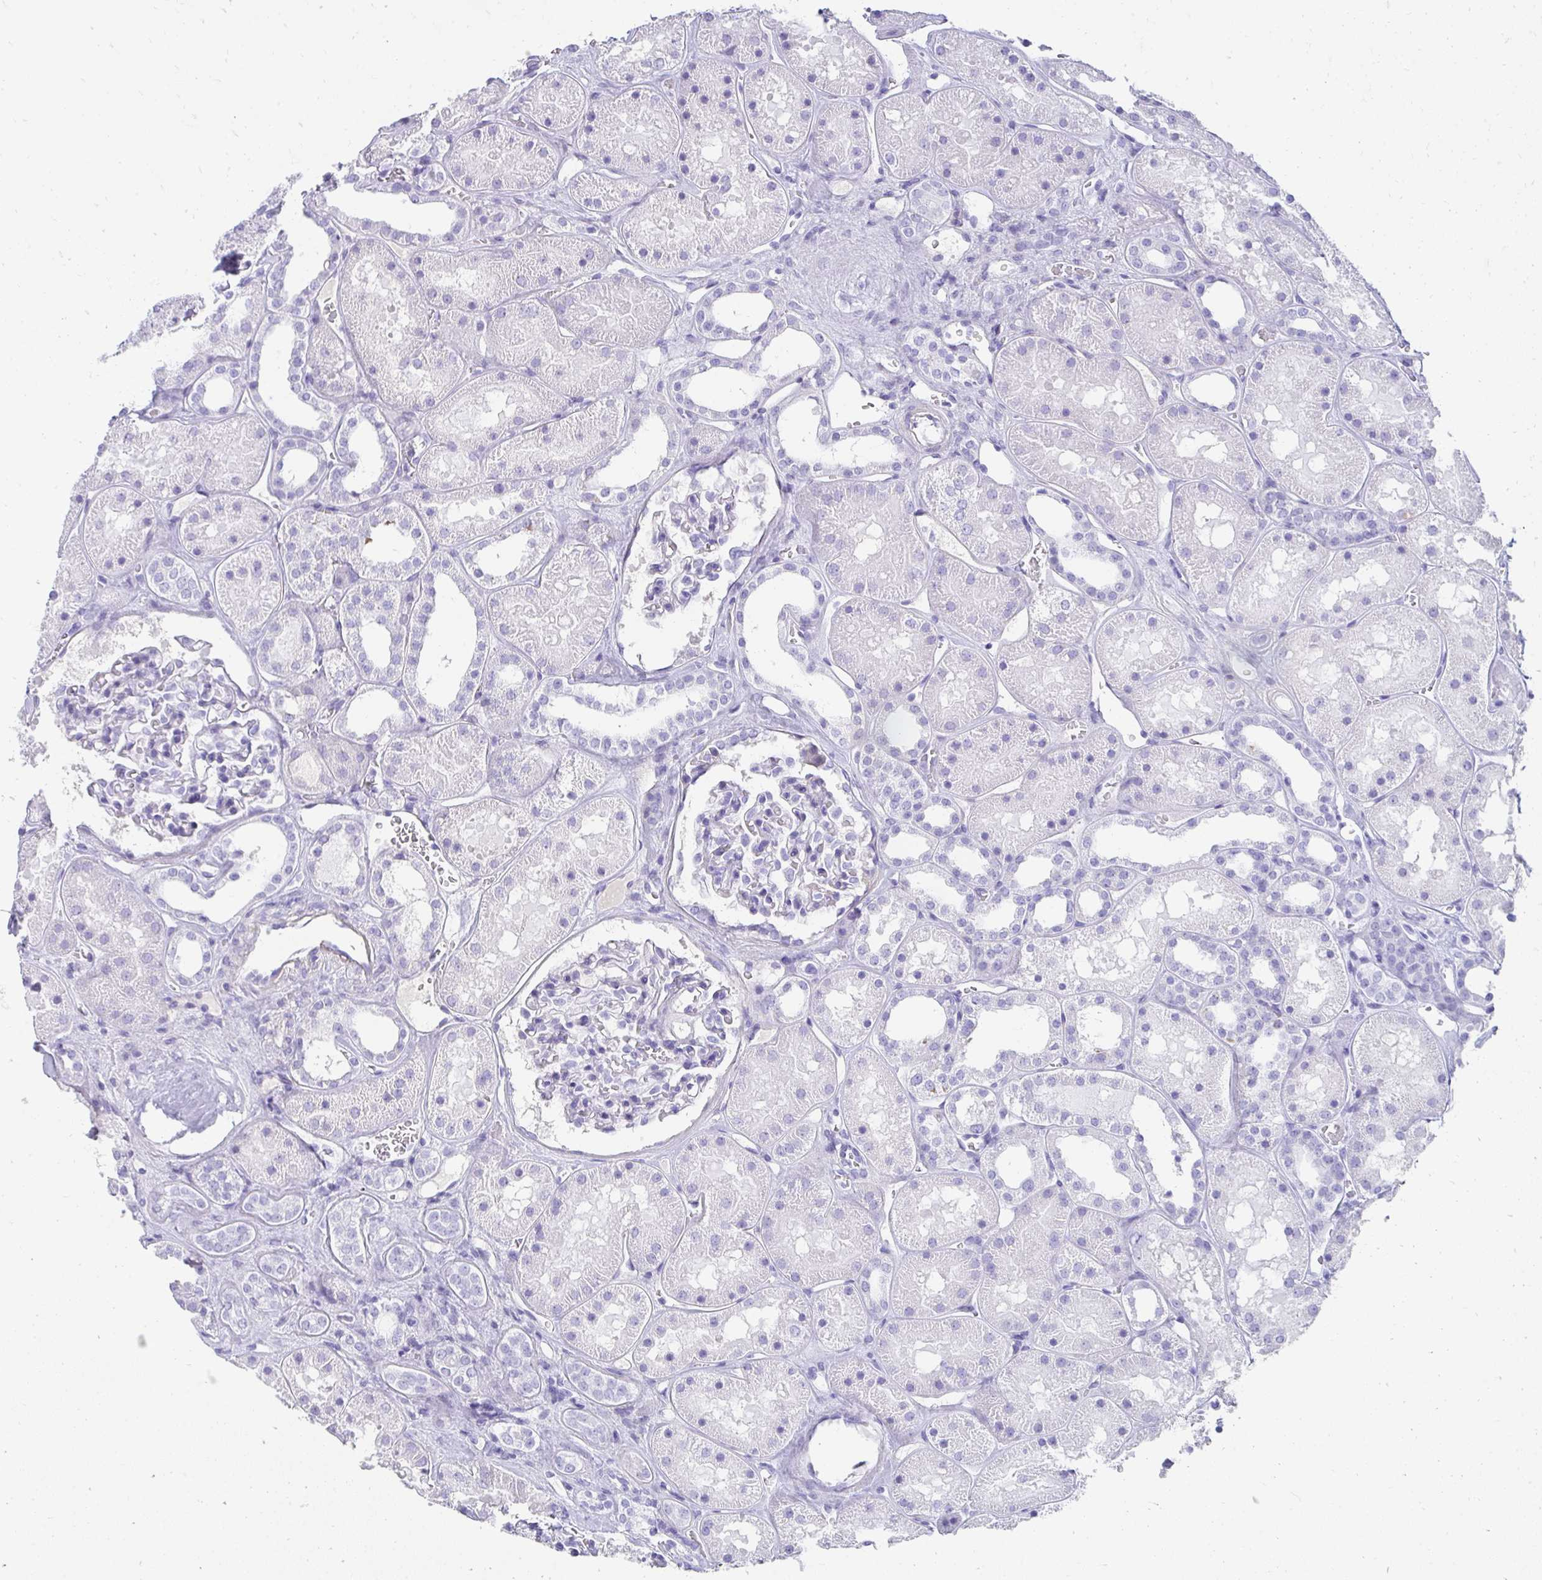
{"staining": {"intensity": "negative", "quantity": "none", "location": "none"}, "tissue": "kidney", "cell_type": "Cells in glomeruli", "image_type": "normal", "snomed": [{"axis": "morphology", "description": "Normal tissue, NOS"}, {"axis": "topography", "description": "Kidney"}], "caption": "This is an IHC image of unremarkable human kidney. There is no staining in cells in glomeruli.", "gene": "TNNT1", "patient": {"sex": "female", "age": 41}}